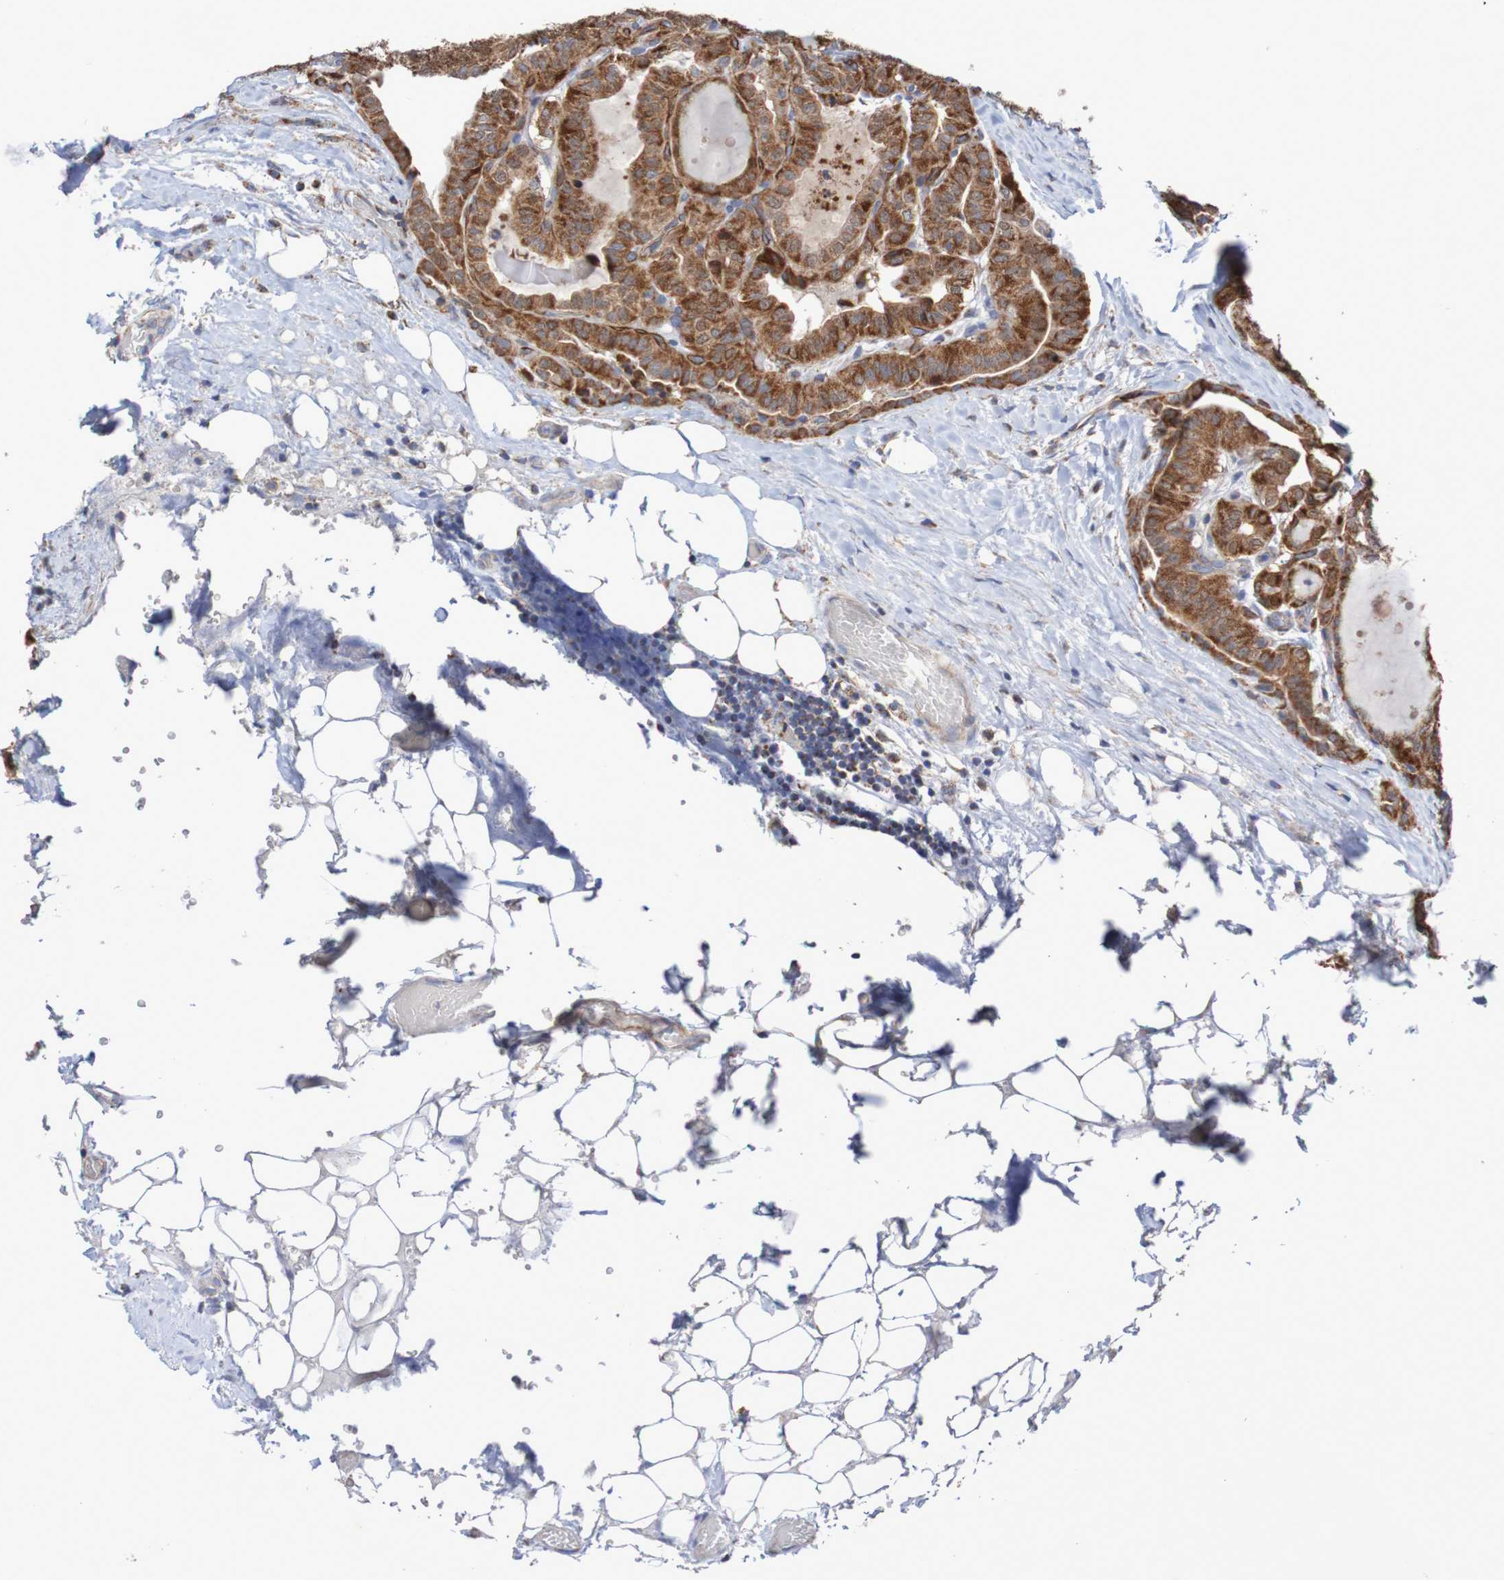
{"staining": {"intensity": "moderate", "quantity": ">75%", "location": "cytoplasmic/membranous"}, "tissue": "thyroid cancer", "cell_type": "Tumor cells", "image_type": "cancer", "snomed": [{"axis": "morphology", "description": "Papillary adenocarcinoma, NOS"}, {"axis": "topography", "description": "Thyroid gland"}], "caption": "Human thyroid cancer (papillary adenocarcinoma) stained with a brown dye shows moderate cytoplasmic/membranous positive staining in about >75% of tumor cells.", "gene": "MMEL1", "patient": {"sex": "male", "age": 77}}